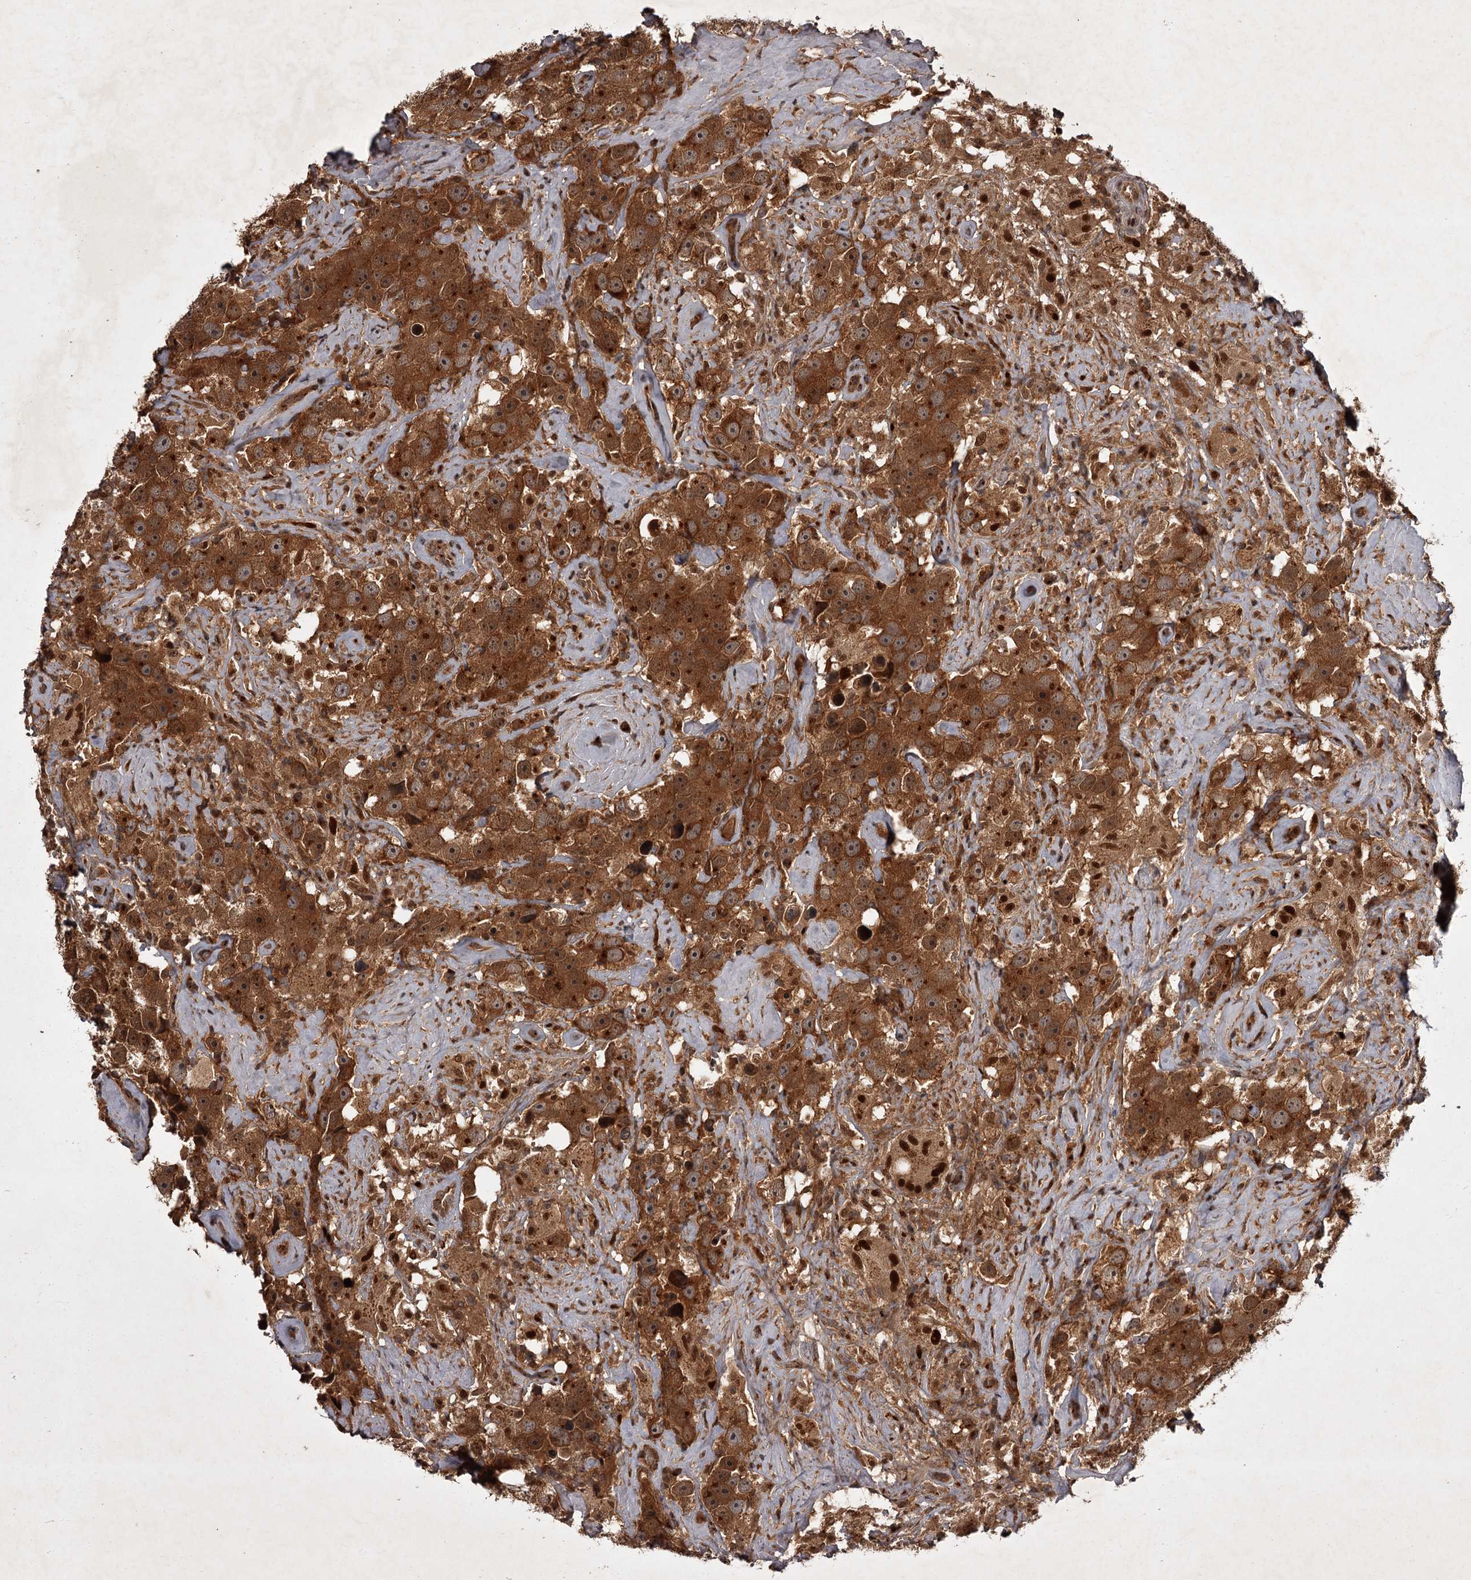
{"staining": {"intensity": "strong", "quantity": ">75%", "location": "cytoplasmic/membranous"}, "tissue": "testis cancer", "cell_type": "Tumor cells", "image_type": "cancer", "snomed": [{"axis": "morphology", "description": "Seminoma, NOS"}, {"axis": "topography", "description": "Testis"}], "caption": "High-power microscopy captured an IHC histopathology image of testis seminoma, revealing strong cytoplasmic/membranous positivity in approximately >75% of tumor cells. The protein of interest is stained brown, and the nuclei are stained in blue (DAB (3,3'-diaminobenzidine) IHC with brightfield microscopy, high magnification).", "gene": "TBC1D23", "patient": {"sex": "male", "age": 49}}